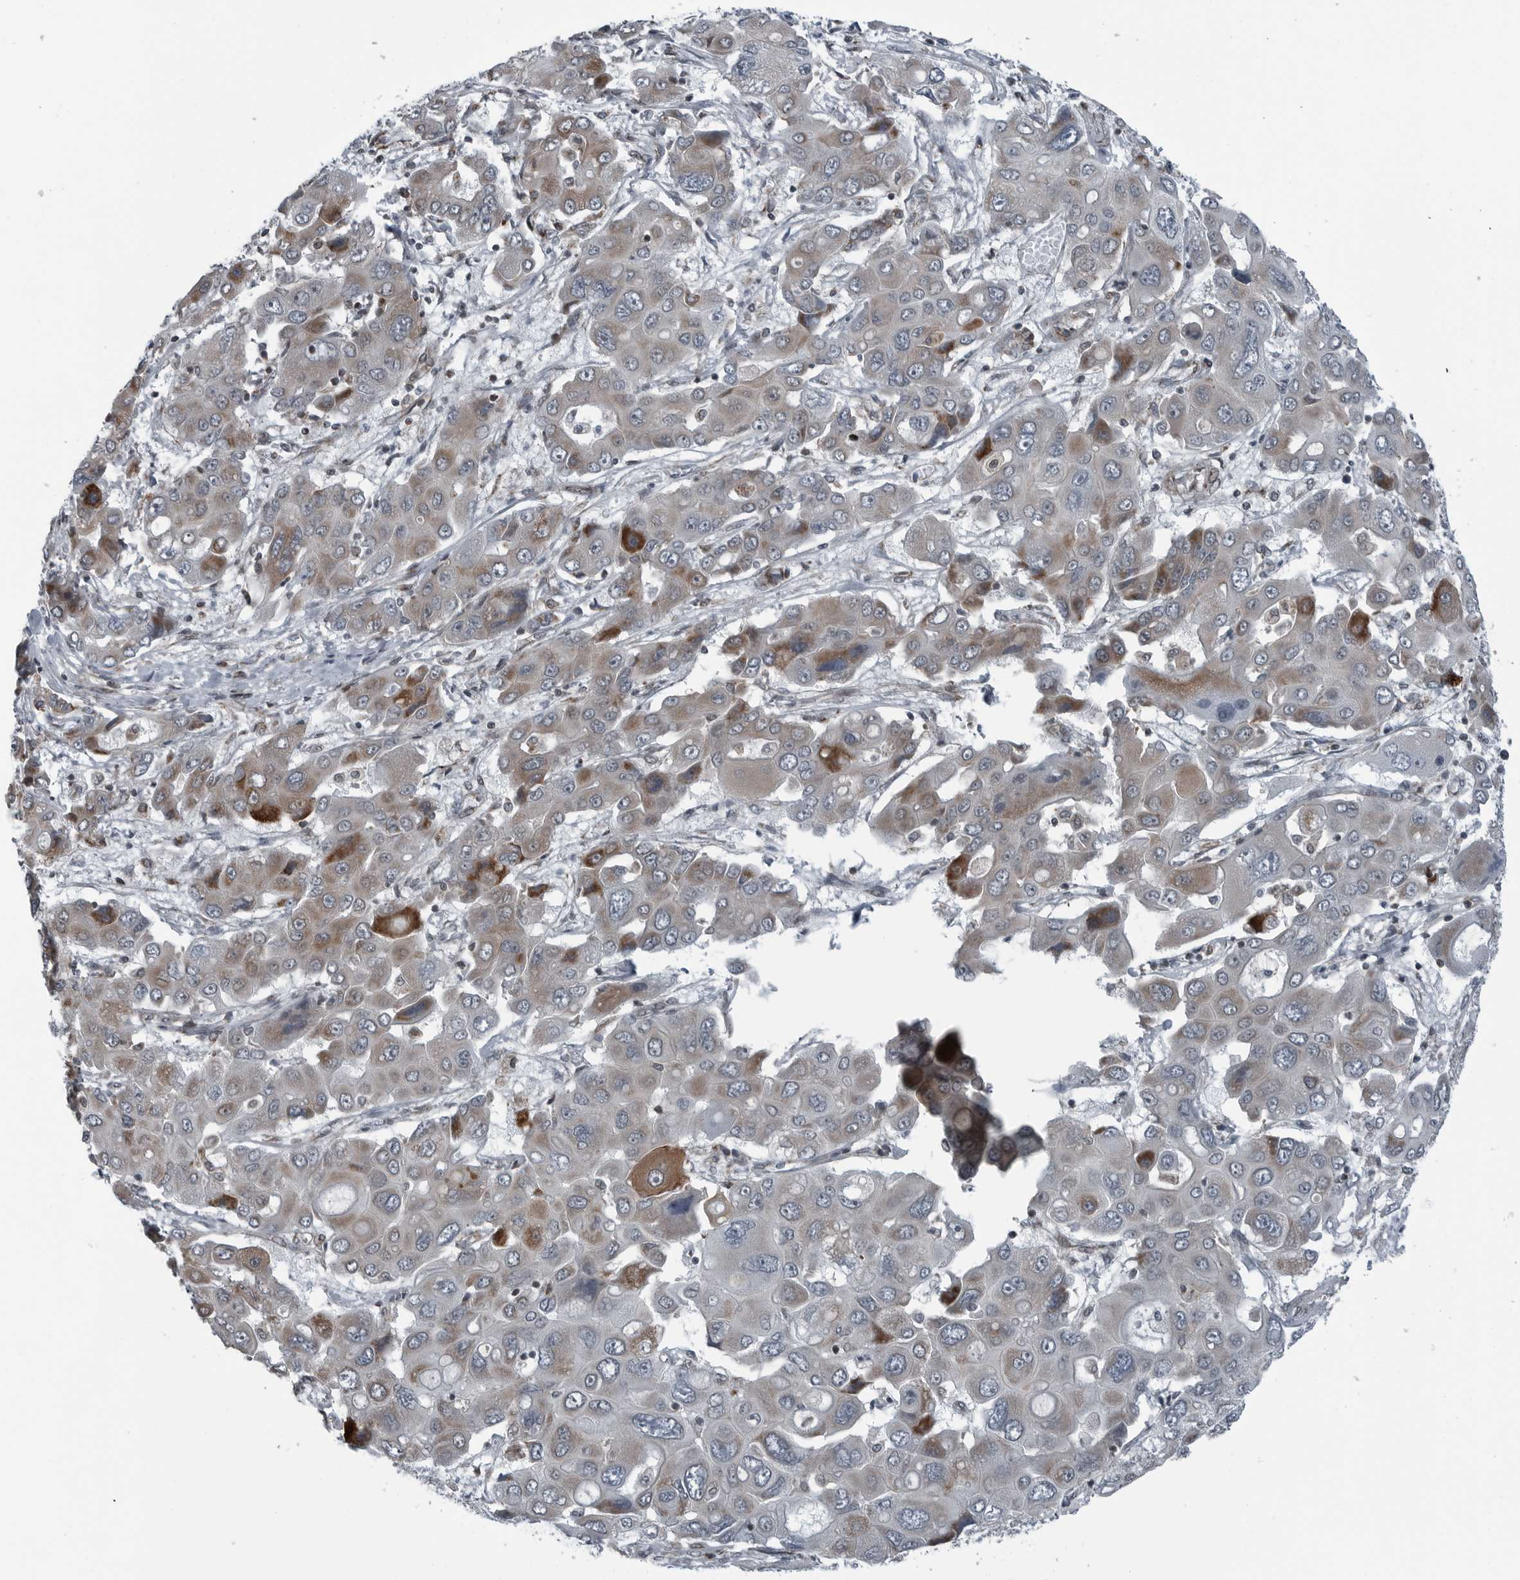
{"staining": {"intensity": "moderate", "quantity": "<25%", "location": "cytoplasmic/membranous"}, "tissue": "liver cancer", "cell_type": "Tumor cells", "image_type": "cancer", "snomed": [{"axis": "morphology", "description": "Cholangiocarcinoma"}, {"axis": "topography", "description": "Liver"}], "caption": "Brown immunohistochemical staining in human liver cholangiocarcinoma exhibits moderate cytoplasmic/membranous positivity in about <25% of tumor cells. Immunohistochemistry (ihc) stains the protein of interest in brown and the nuclei are stained blue.", "gene": "GAK", "patient": {"sex": "male", "age": 67}}